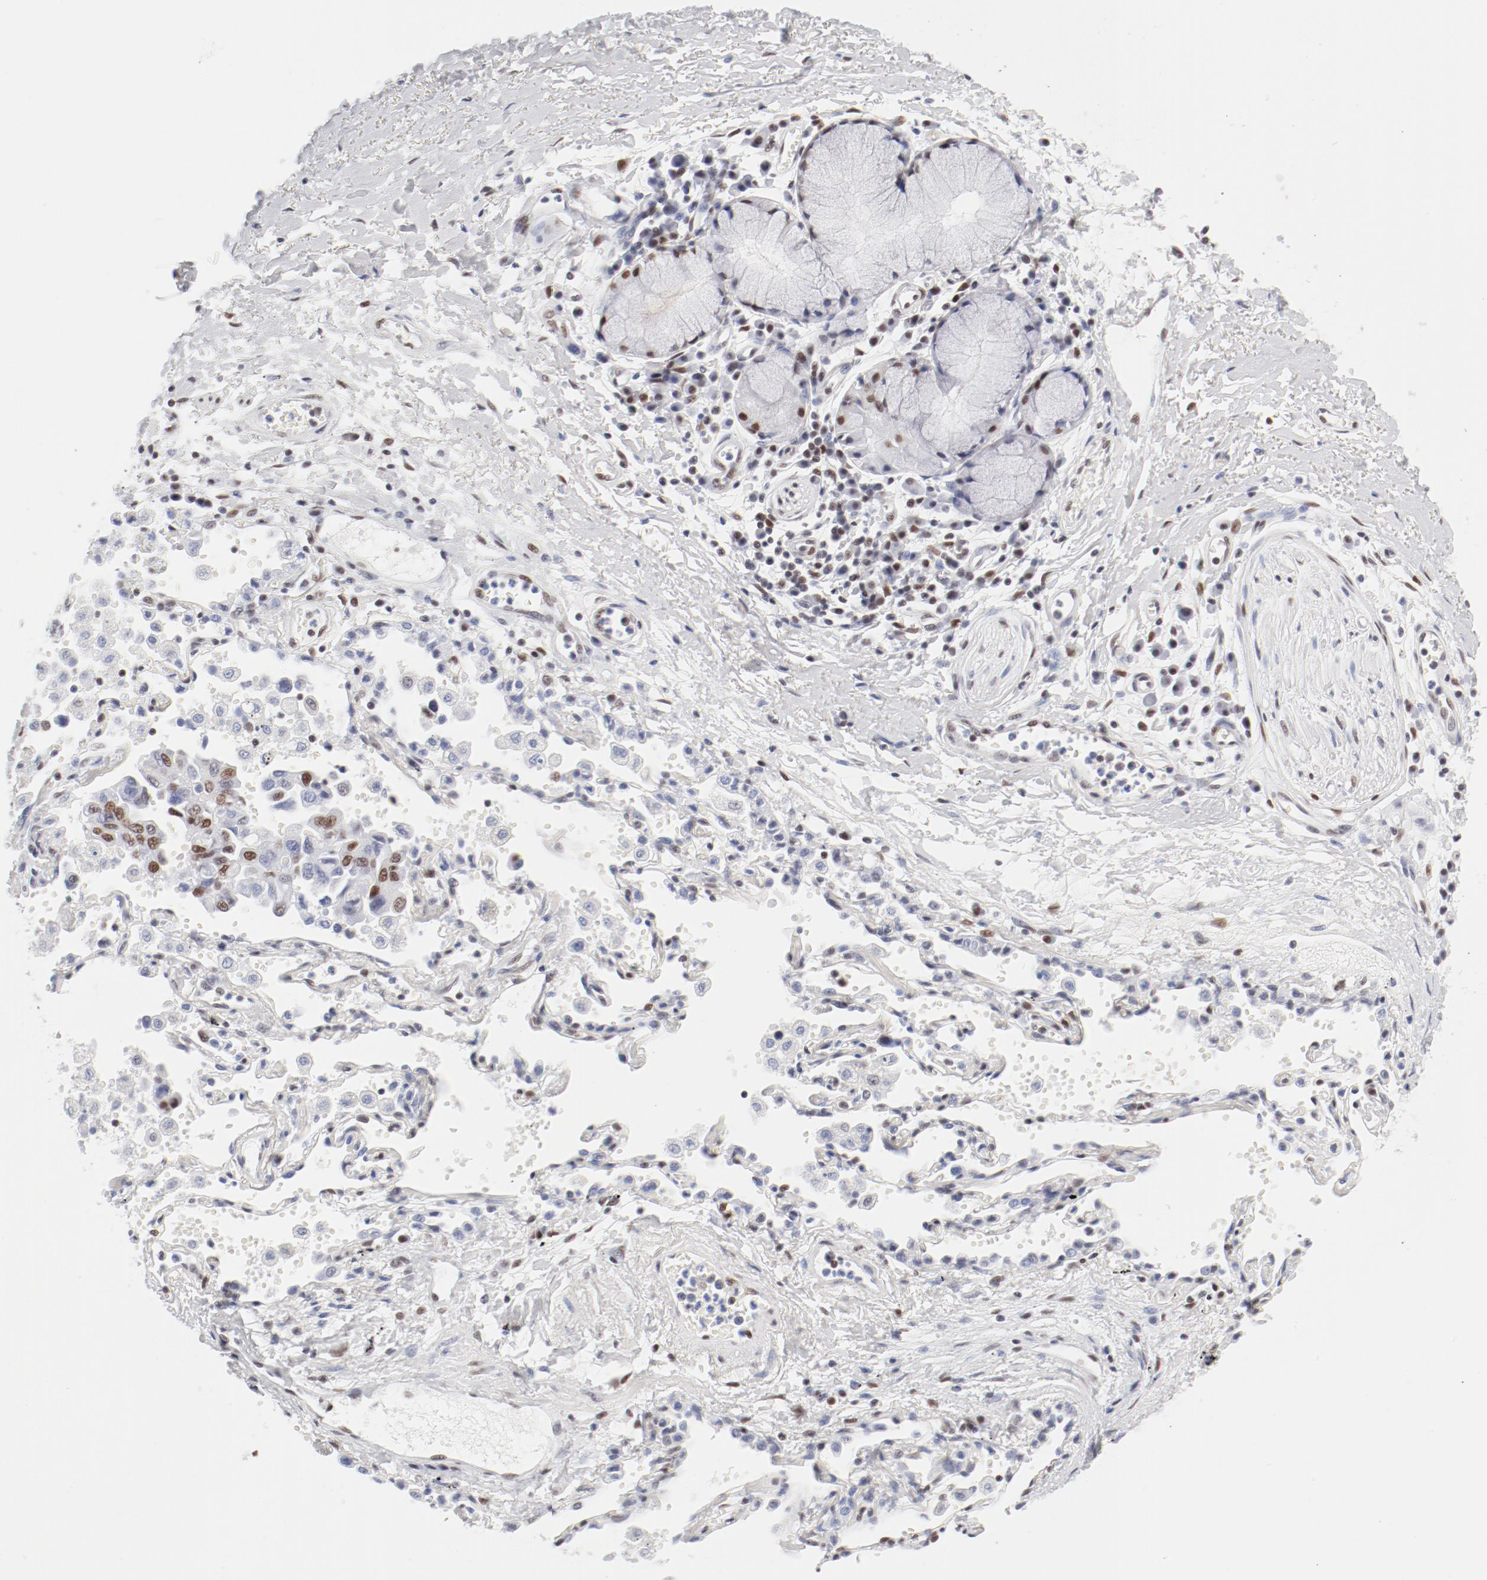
{"staining": {"intensity": "weak", "quantity": "25%-75%", "location": "nuclear"}, "tissue": "adipose tissue", "cell_type": "Adipocytes", "image_type": "normal", "snomed": [{"axis": "morphology", "description": "Normal tissue, NOS"}, {"axis": "morphology", "description": "Adenocarcinoma, NOS"}, {"axis": "topography", "description": "Cartilage tissue"}, {"axis": "topography", "description": "Bronchus"}, {"axis": "topography", "description": "Lung"}], "caption": "DAB immunohistochemical staining of normal human adipose tissue exhibits weak nuclear protein positivity in about 25%-75% of adipocytes. (IHC, brightfield microscopy, high magnification).", "gene": "ATF2", "patient": {"sex": "female", "age": 67}}